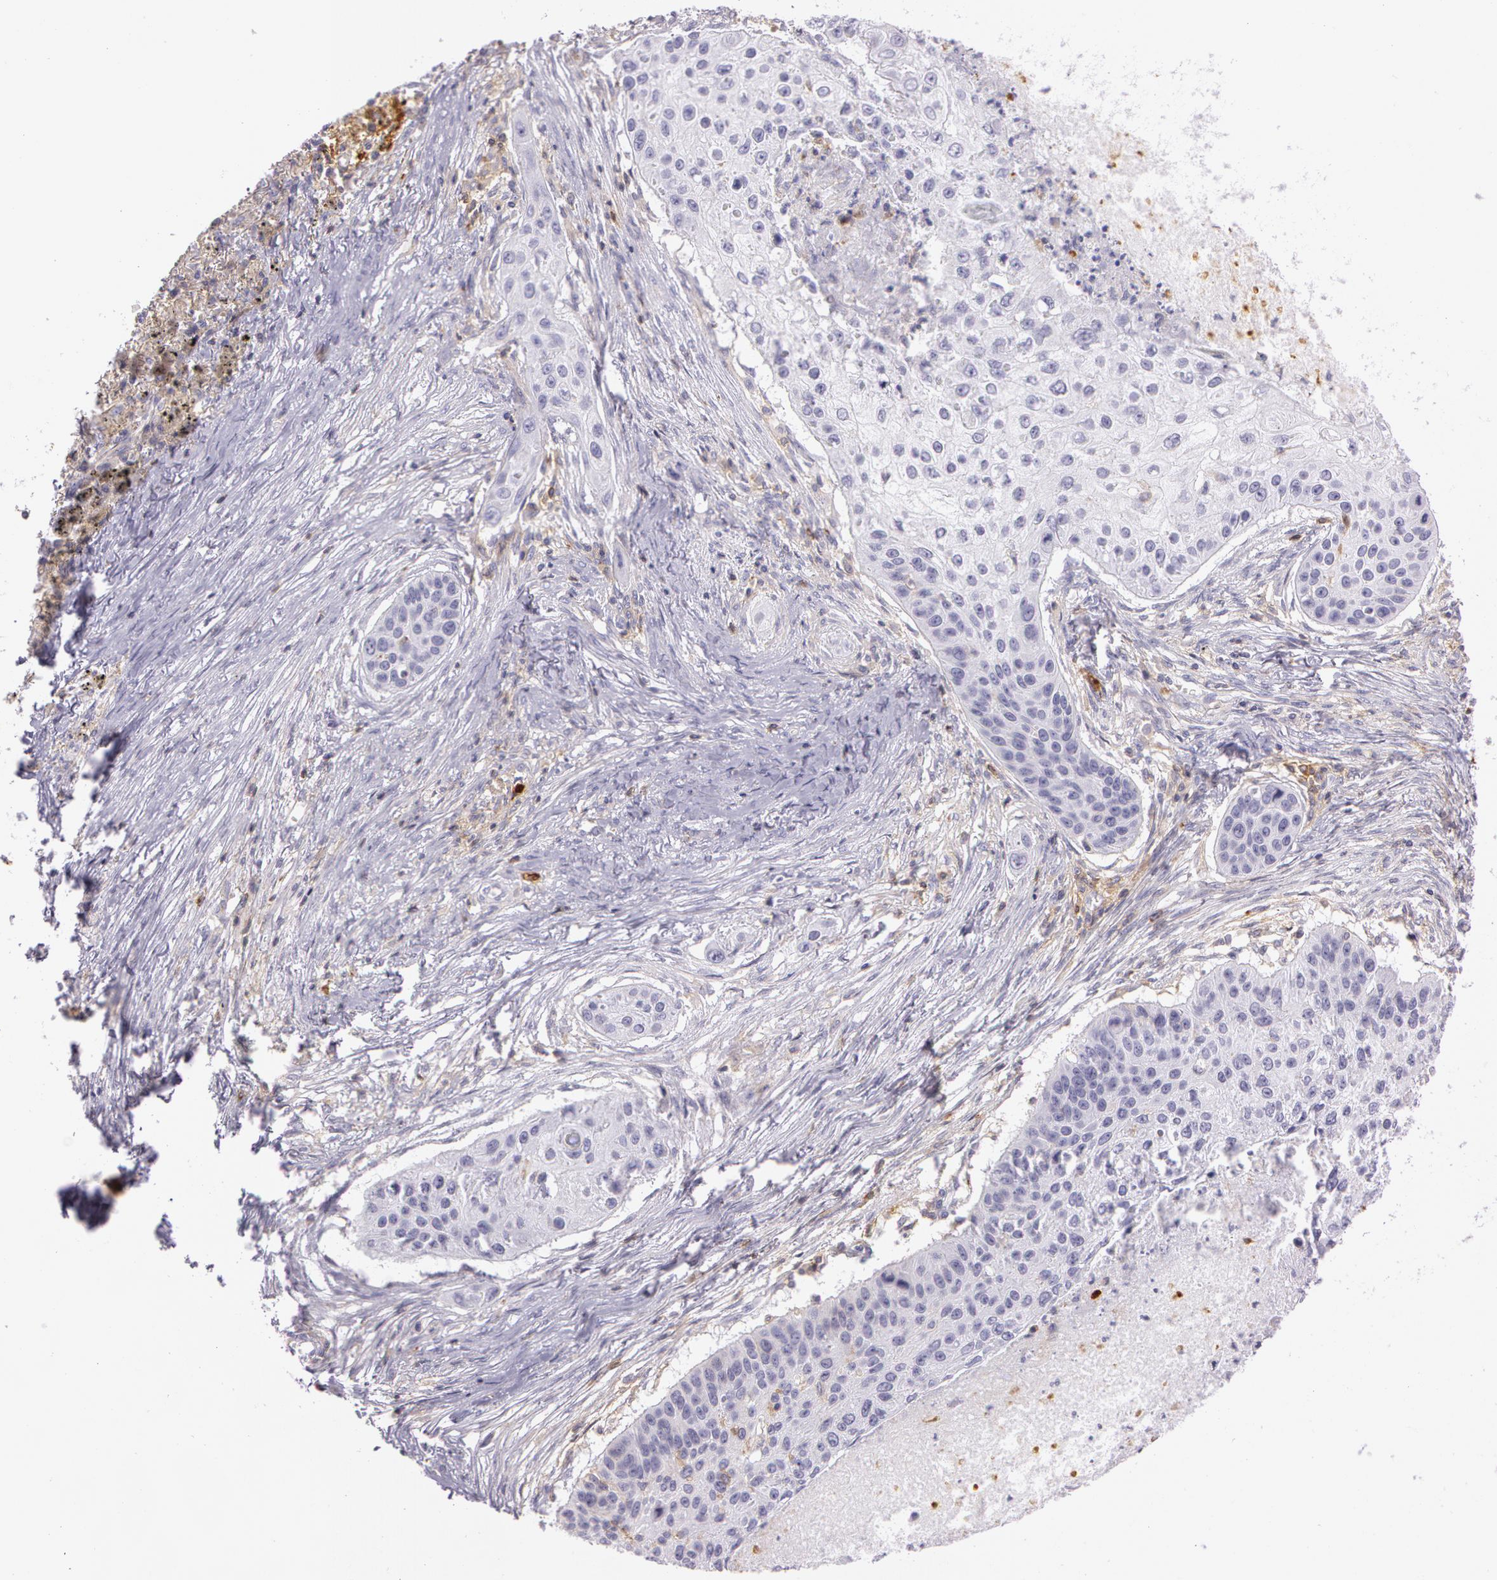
{"staining": {"intensity": "weak", "quantity": "<25%", "location": "cytoplasmic/membranous"}, "tissue": "lung cancer", "cell_type": "Tumor cells", "image_type": "cancer", "snomed": [{"axis": "morphology", "description": "Squamous cell carcinoma, NOS"}, {"axis": "topography", "description": "Lung"}], "caption": "Immunohistochemistry (IHC) of squamous cell carcinoma (lung) shows no staining in tumor cells.", "gene": "LY75", "patient": {"sex": "male", "age": 71}}